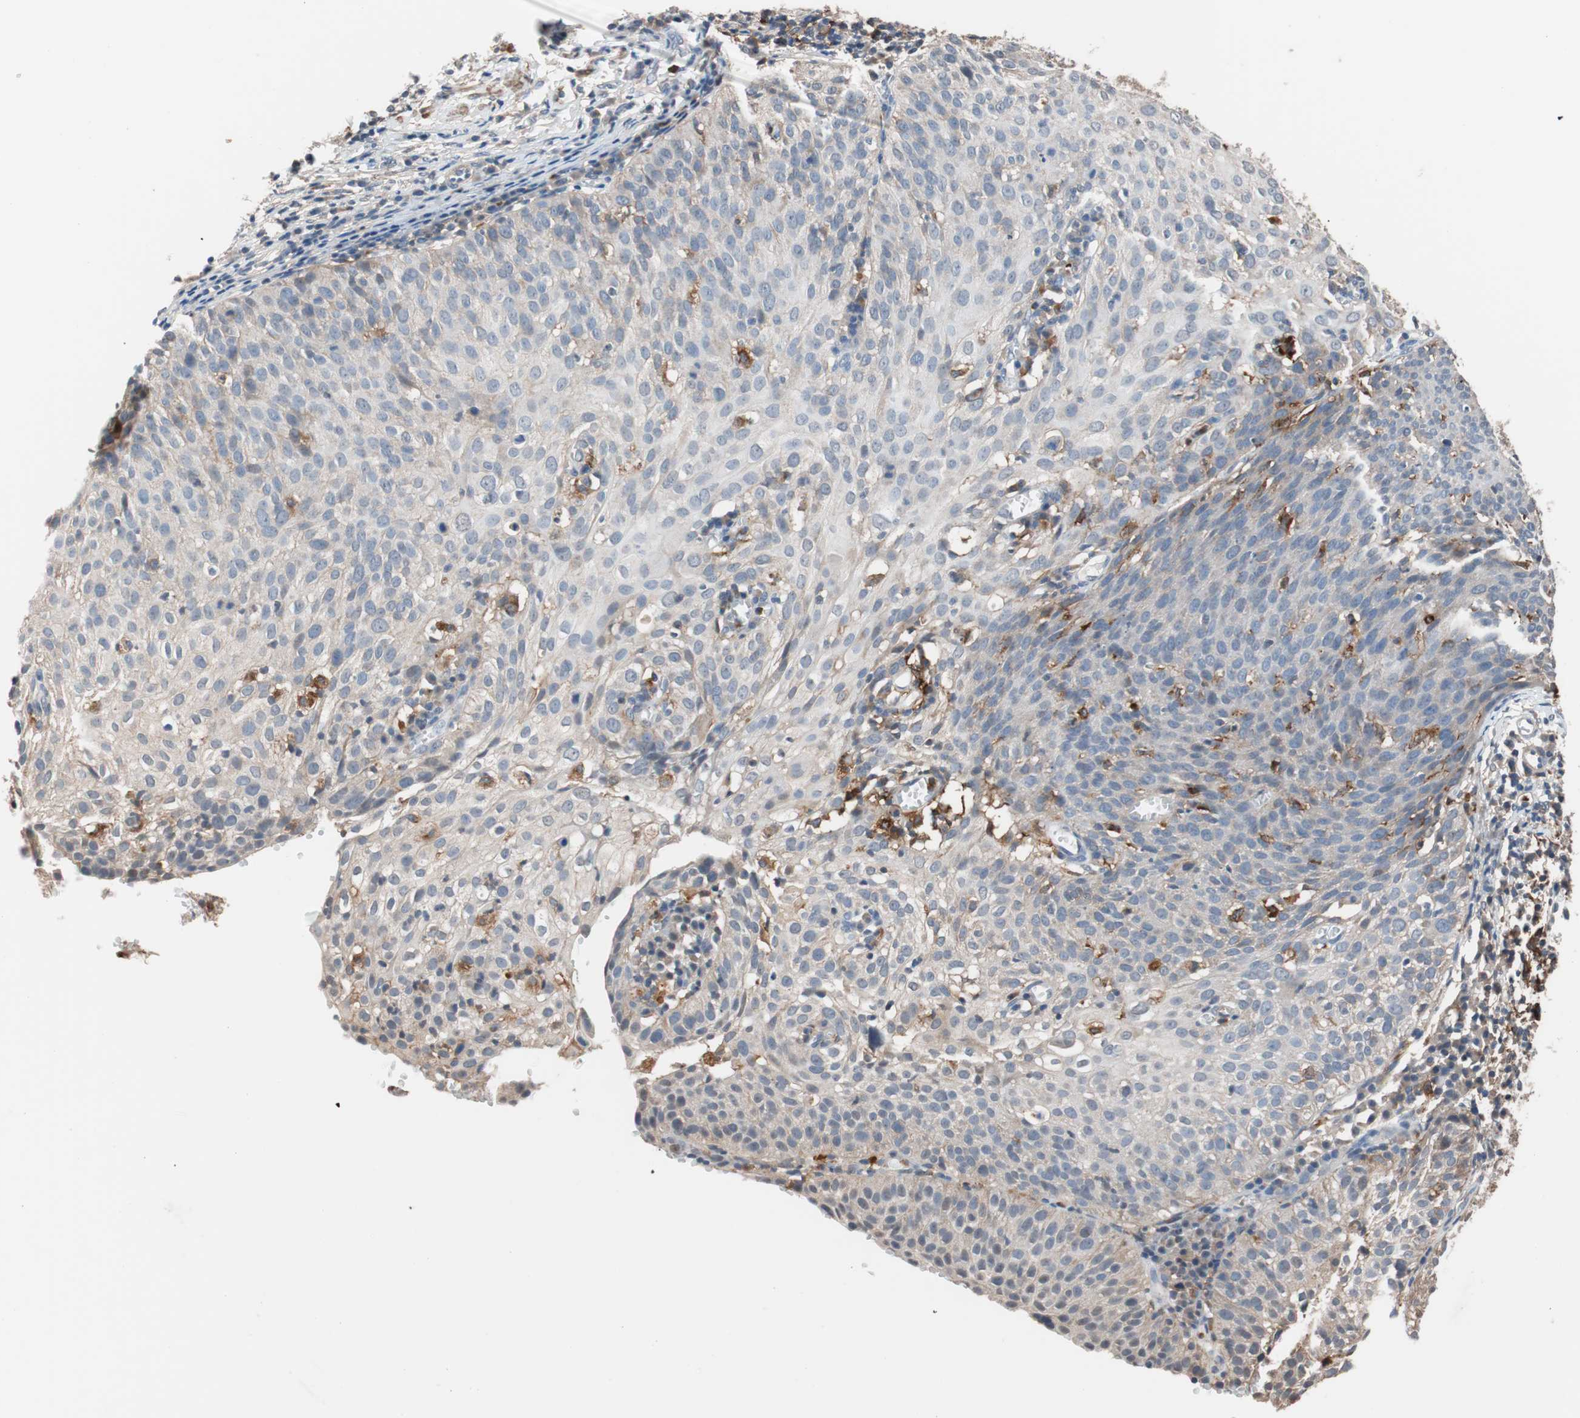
{"staining": {"intensity": "weak", "quantity": "<25%", "location": "cytoplasmic/membranous"}, "tissue": "cervical cancer", "cell_type": "Tumor cells", "image_type": "cancer", "snomed": [{"axis": "morphology", "description": "Squamous cell carcinoma, NOS"}, {"axis": "topography", "description": "Cervix"}], "caption": "Immunohistochemistry (IHC) micrograph of cervical squamous cell carcinoma stained for a protein (brown), which shows no positivity in tumor cells.", "gene": "LITAF", "patient": {"sex": "female", "age": 38}}